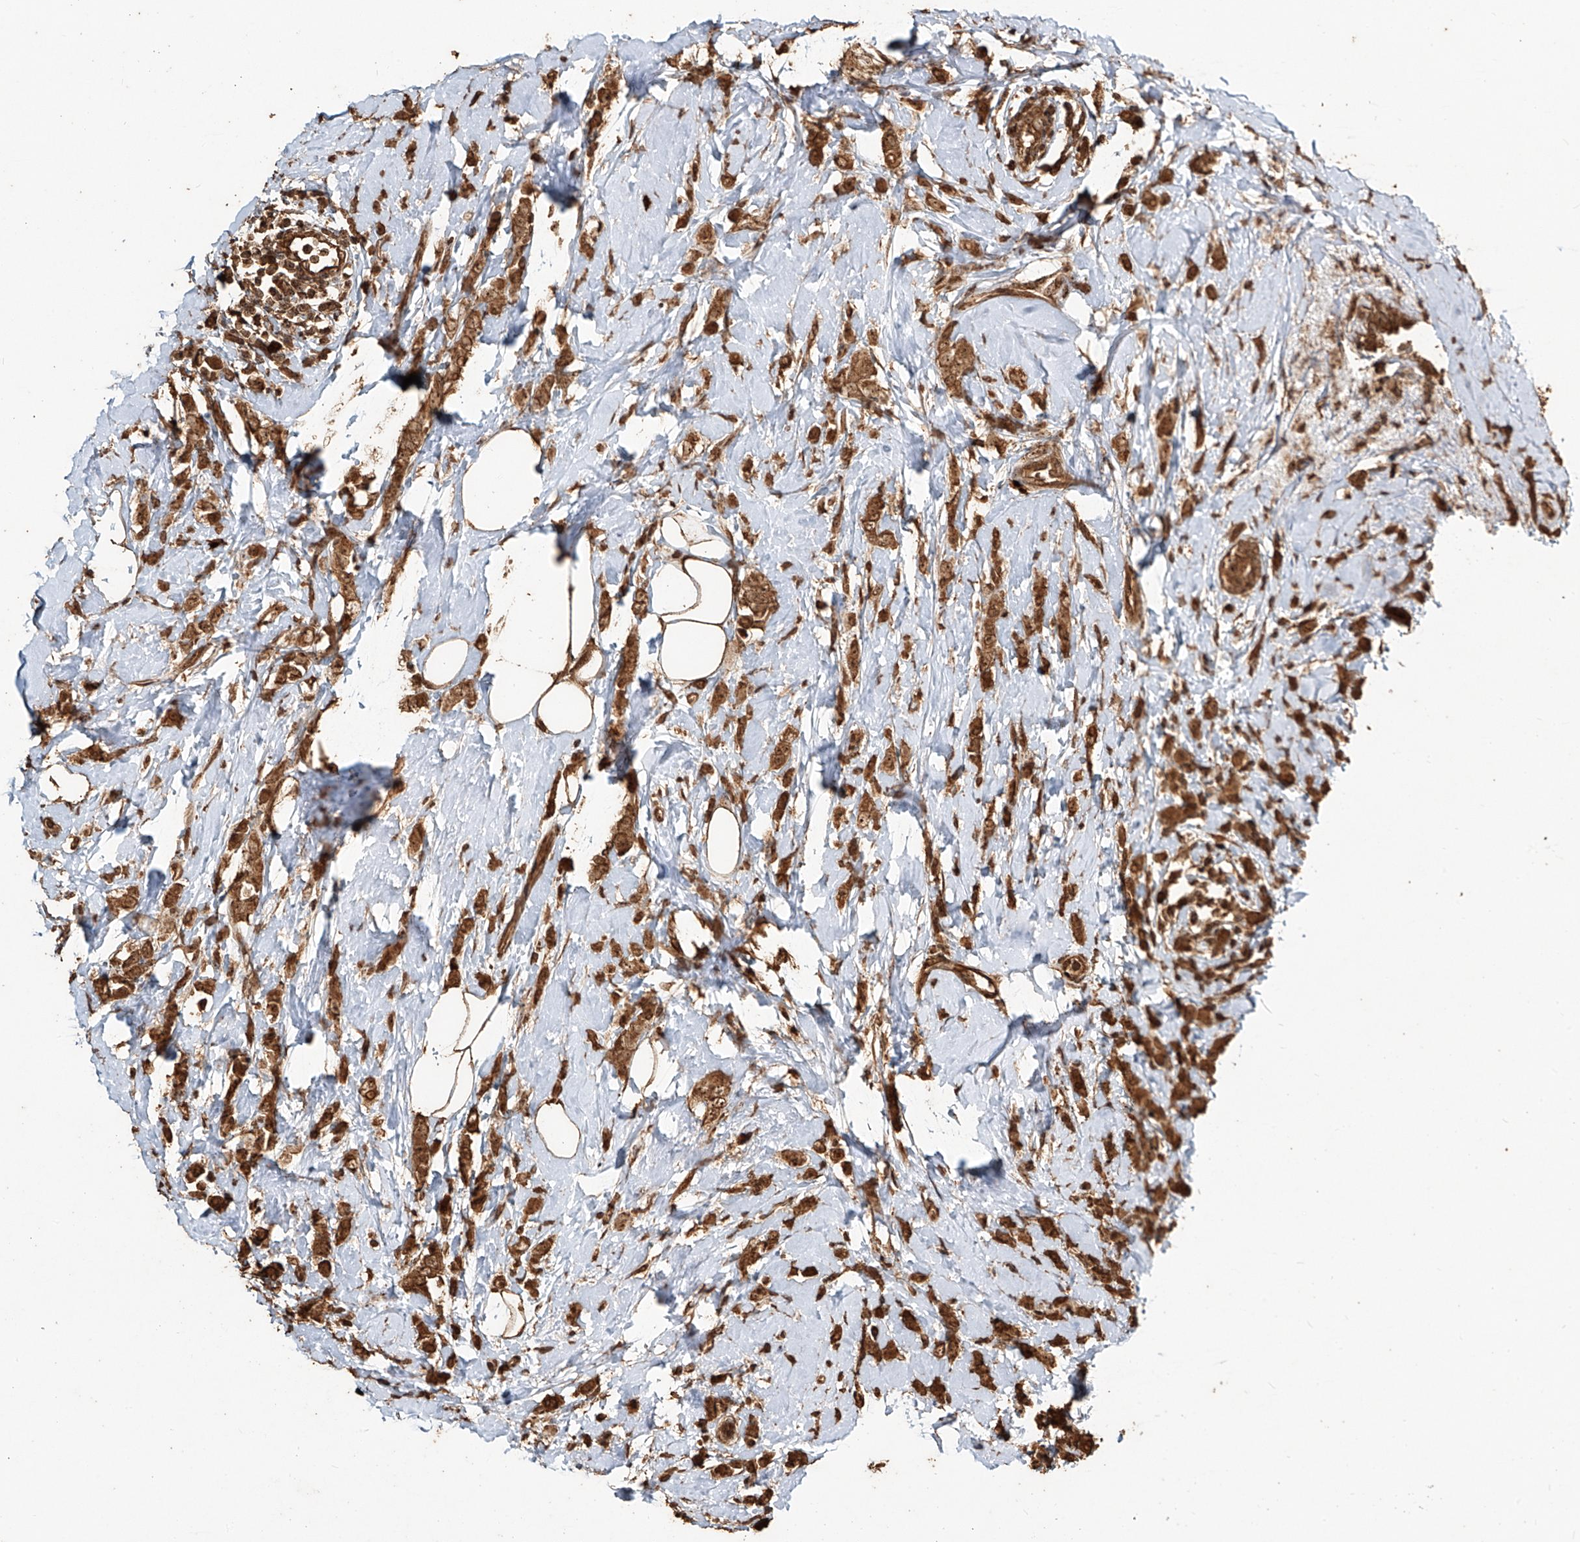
{"staining": {"intensity": "moderate", "quantity": ">75%", "location": "cytoplasmic/membranous,nuclear"}, "tissue": "breast cancer", "cell_type": "Tumor cells", "image_type": "cancer", "snomed": [{"axis": "morphology", "description": "Lobular carcinoma"}, {"axis": "topography", "description": "Breast"}], "caption": "Breast lobular carcinoma stained with DAB (3,3'-diaminobenzidine) immunohistochemistry (IHC) displays medium levels of moderate cytoplasmic/membranous and nuclear staining in about >75% of tumor cells.", "gene": "ZNF660", "patient": {"sex": "female", "age": 47}}